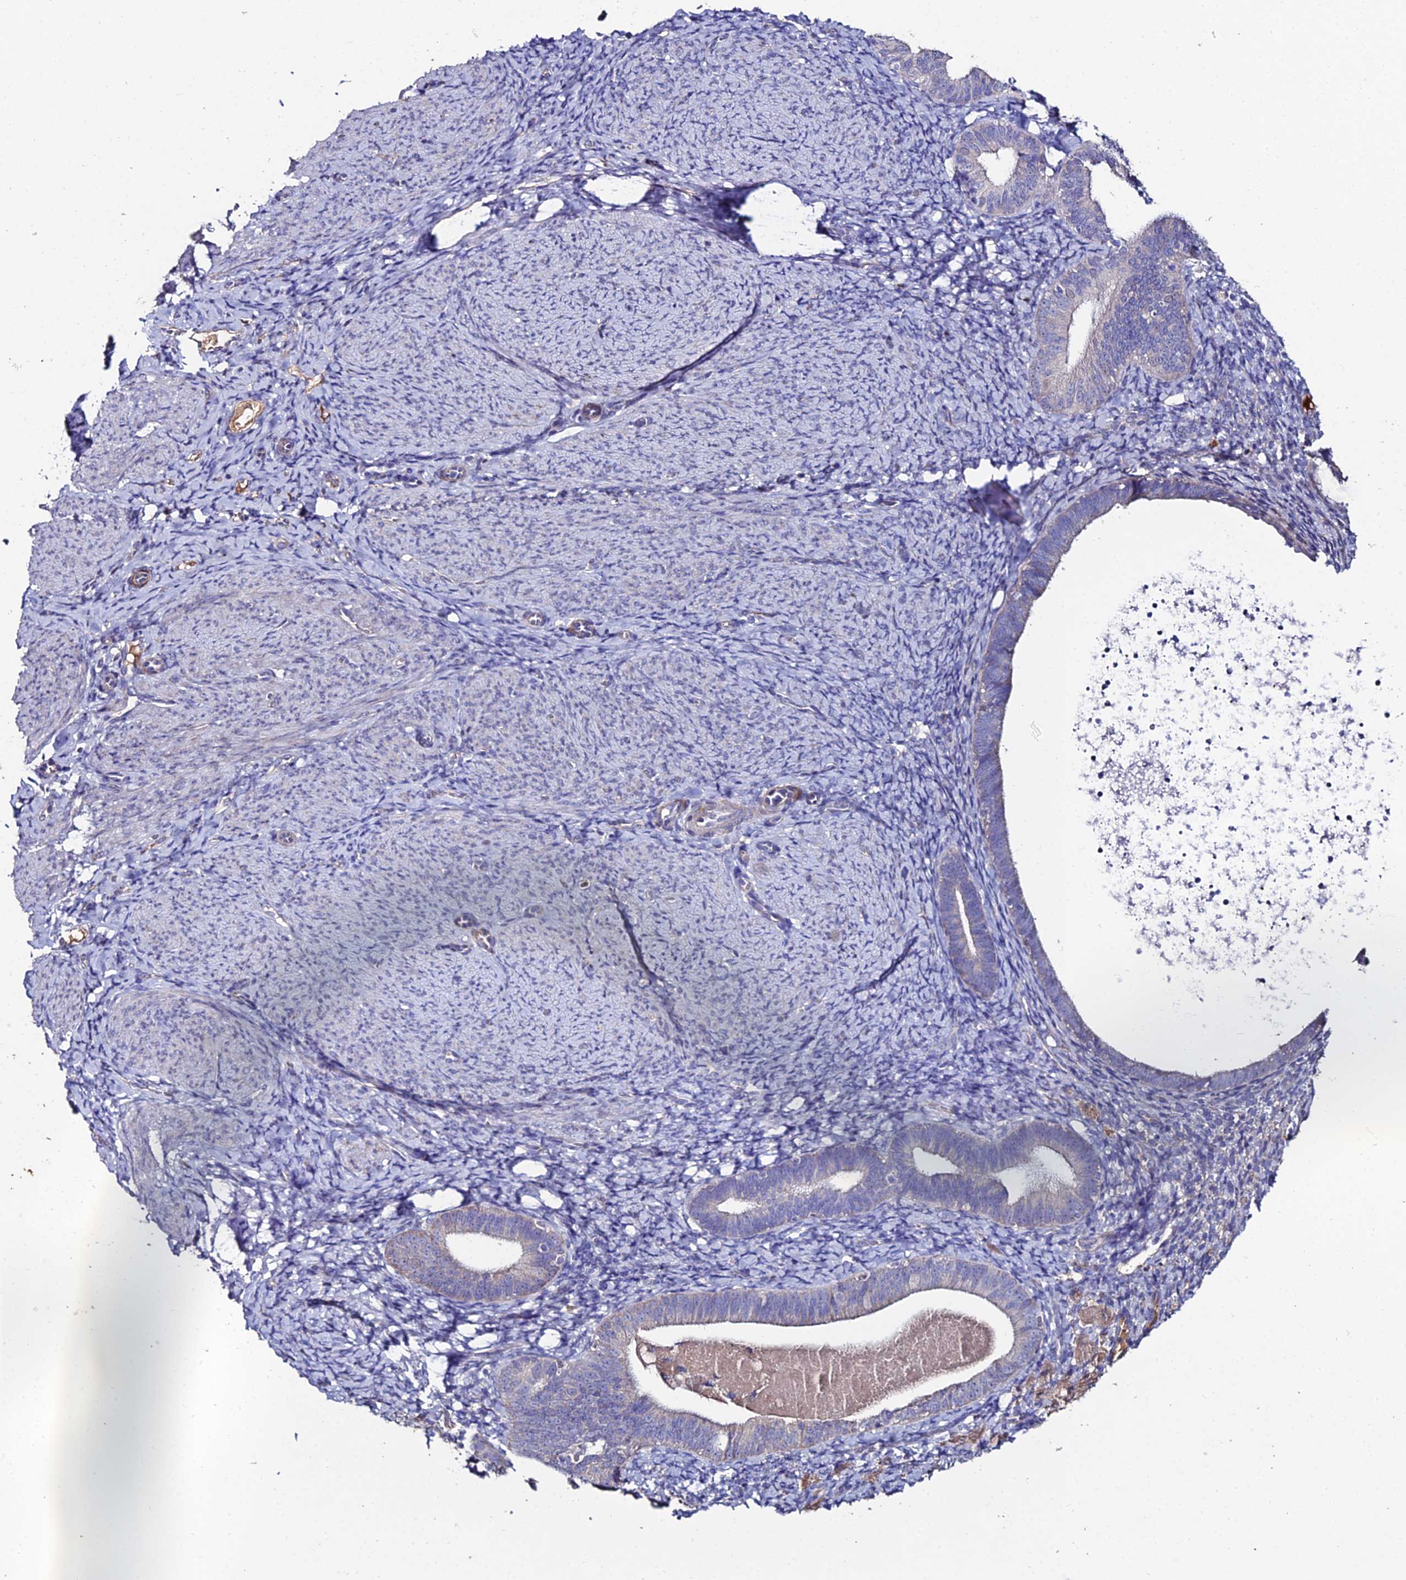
{"staining": {"intensity": "negative", "quantity": "none", "location": "none"}, "tissue": "endometrium", "cell_type": "Cells in endometrial stroma", "image_type": "normal", "snomed": [{"axis": "morphology", "description": "Normal tissue, NOS"}, {"axis": "topography", "description": "Endometrium"}], "caption": "A photomicrograph of endometrium stained for a protein demonstrates no brown staining in cells in endometrial stroma. Nuclei are stained in blue.", "gene": "ESRRG", "patient": {"sex": "female", "age": 65}}